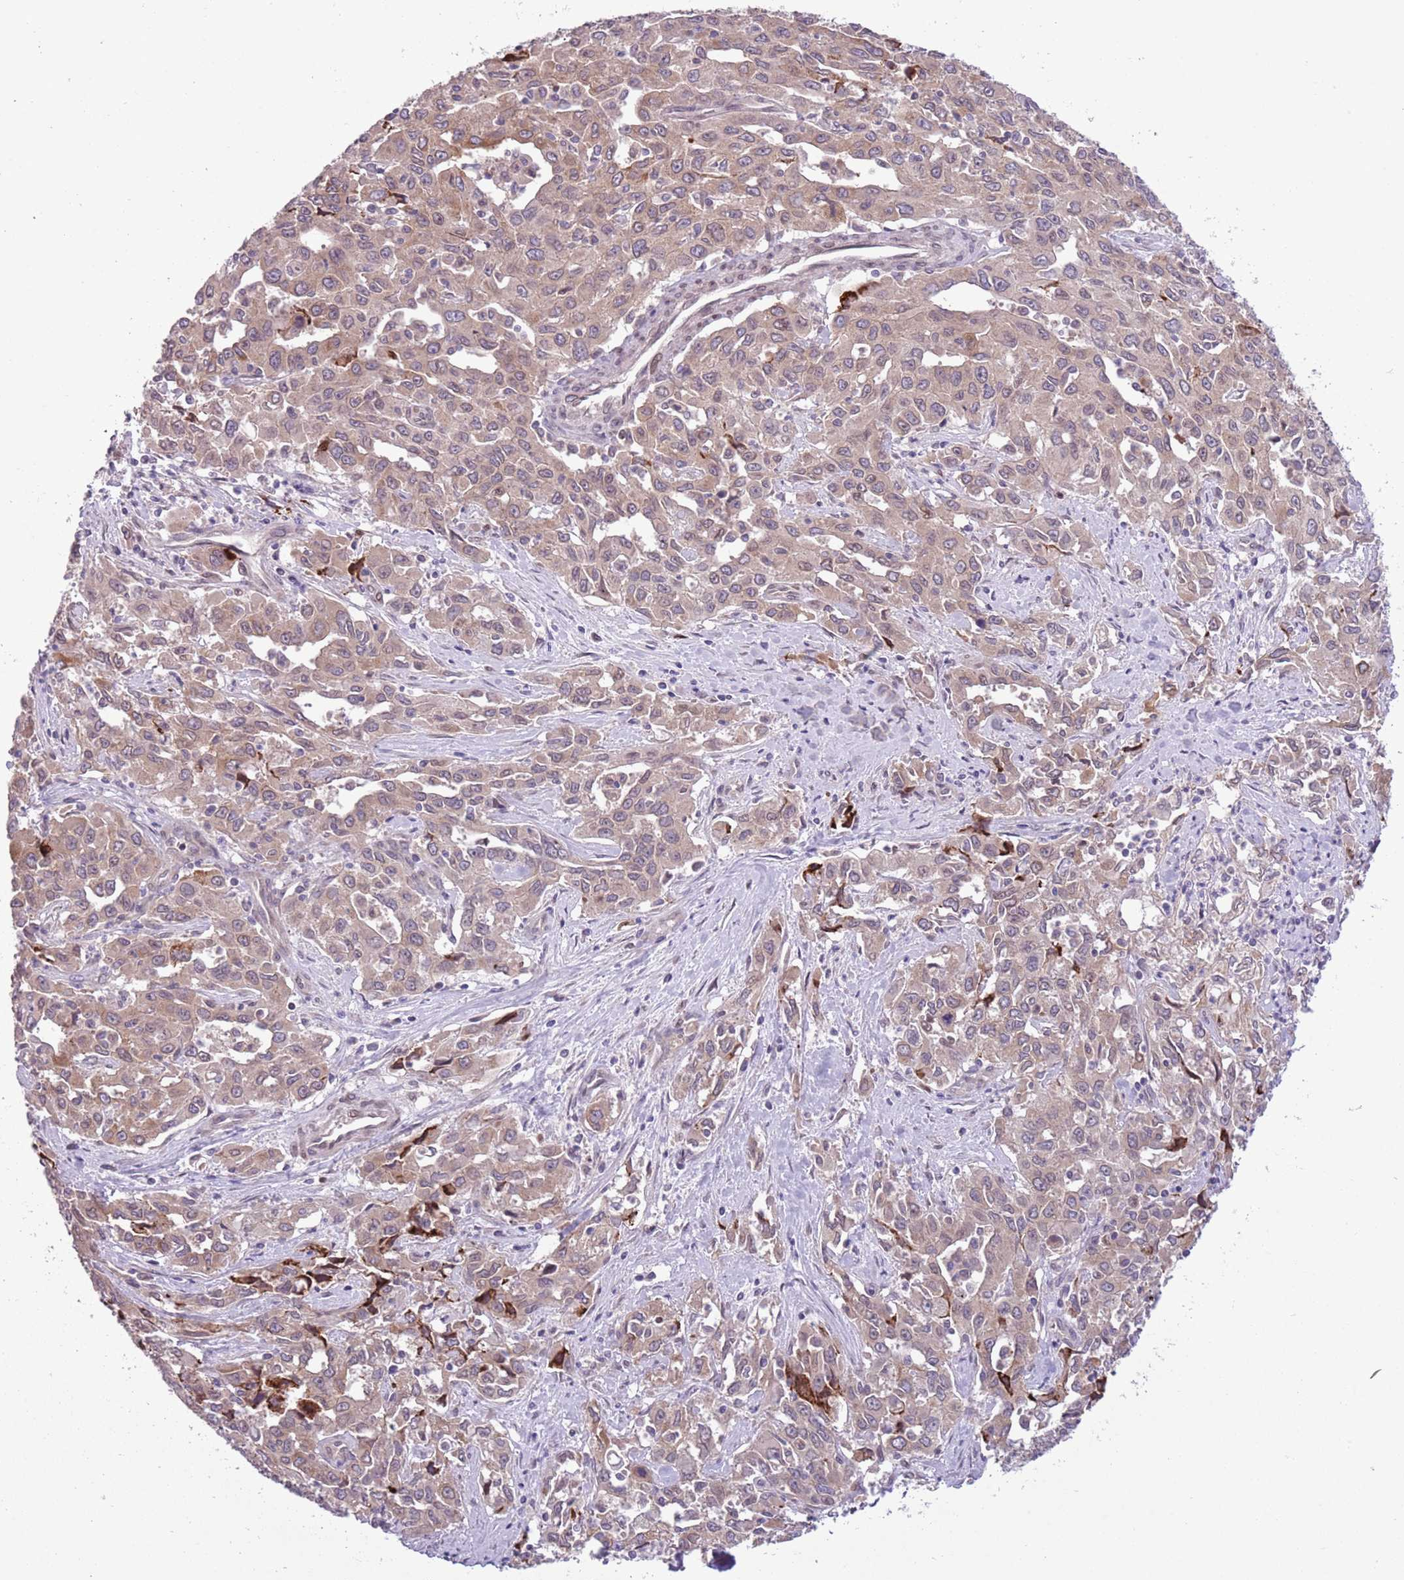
{"staining": {"intensity": "weak", "quantity": ">75%", "location": "cytoplasmic/membranous"}, "tissue": "liver cancer", "cell_type": "Tumor cells", "image_type": "cancer", "snomed": [{"axis": "morphology", "description": "Carcinoma, Hepatocellular, NOS"}, {"axis": "topography", "description": "Liver"}], "caption": "Human liver cancer (hepatocellular carcinoma) stained for a protein (brown) demonstrates weak cytoplasmic/membranous positive staining in about >75% of tumor cells.", "gene": "CCND2", "patient": {"sex": "male", "age": 63}}